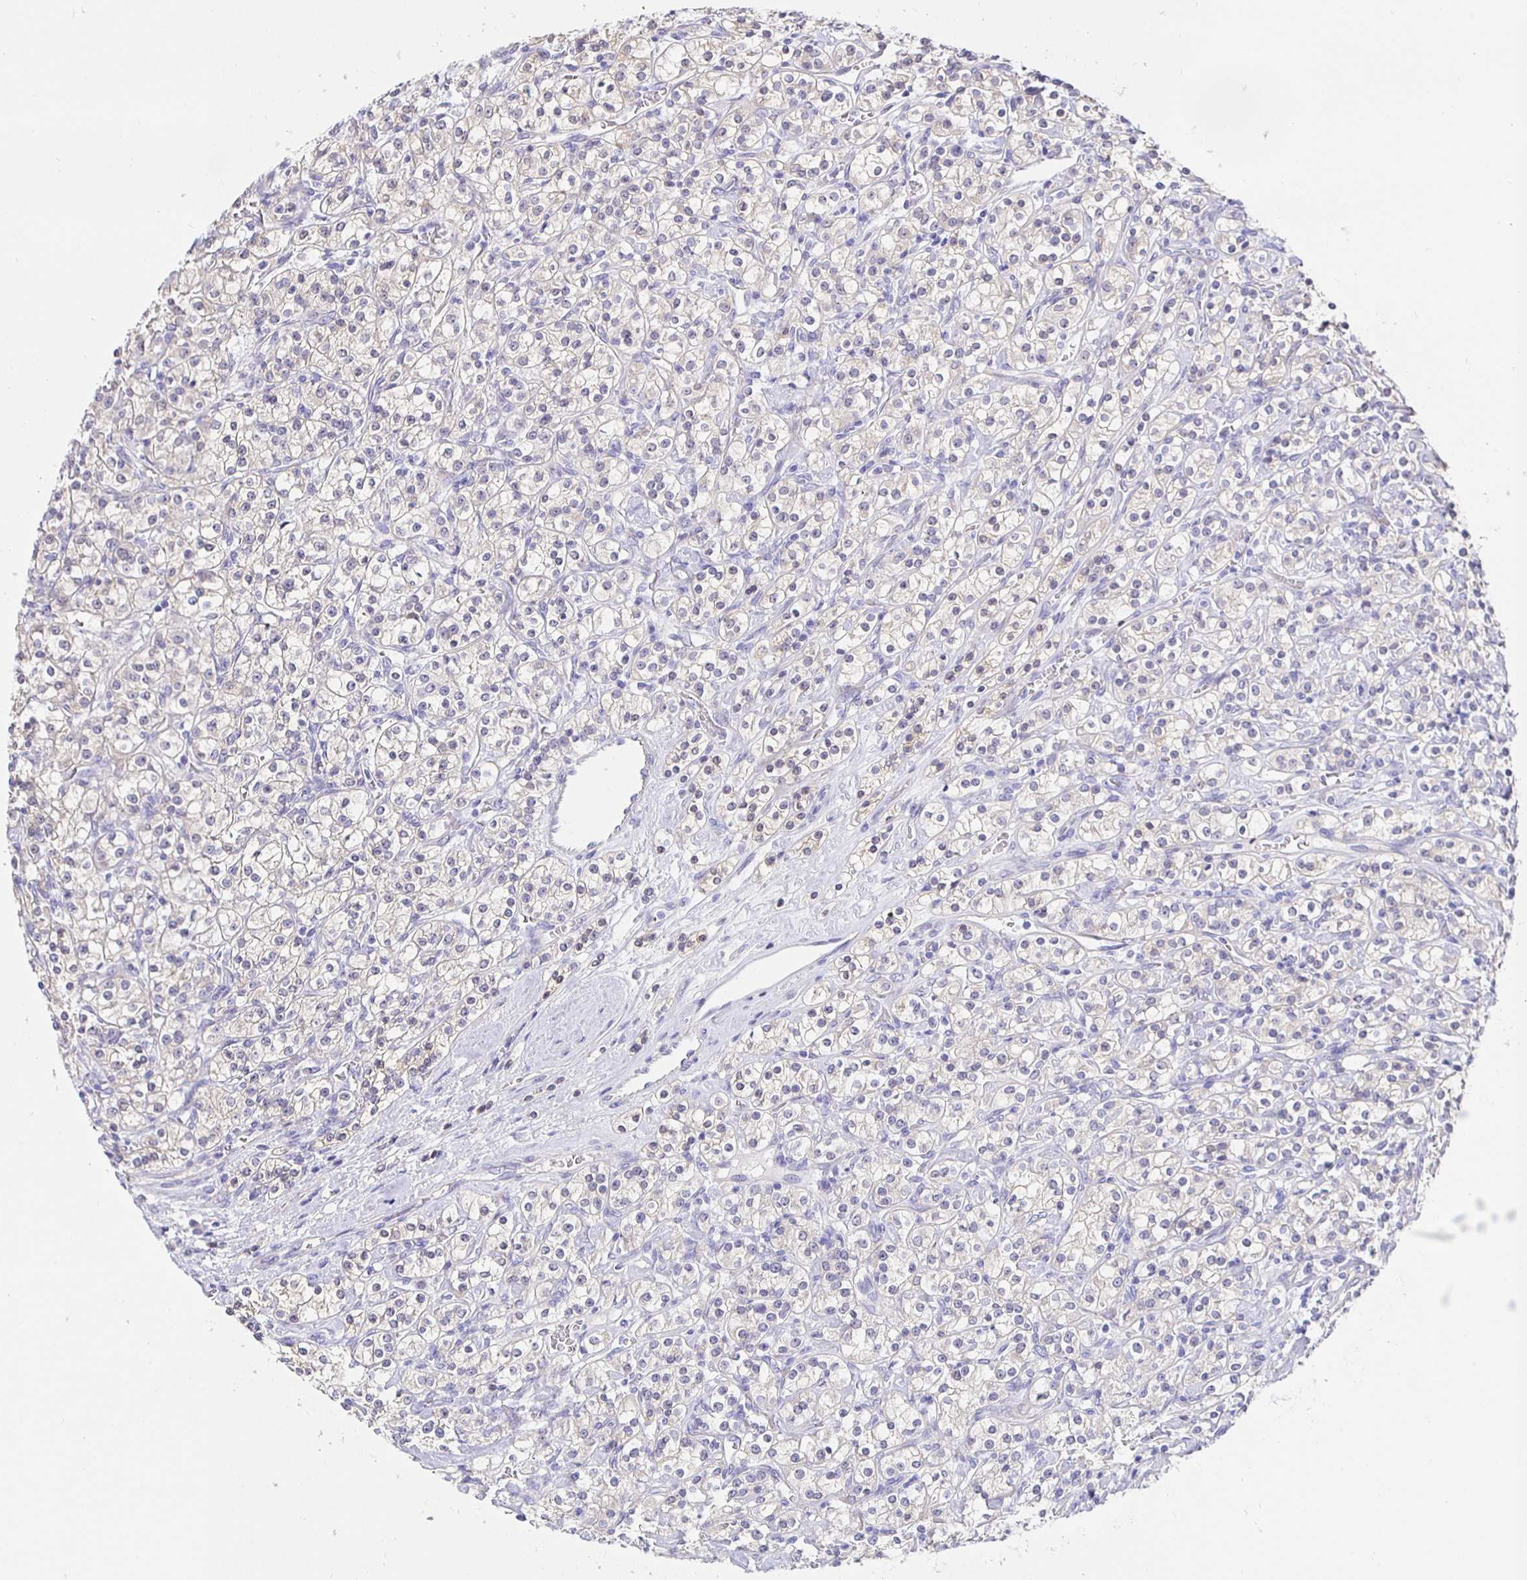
{"staining": {"intensity": "negative", "quantity": "none", "location": "none"}, "tissue": "renal cancer", "cell_type": "Tumor cells", "image_type": "cancer", "snomed": [{"axis": "morphology", "description": "Adenocarcinoma, NOS"}, {"axis": "topography", "description": "Kidney"}], "caption": "Renal cancer (adenocarcinoma) was stained to show a protein in brown. There is no significant expression in tumor cells.", "gene": "HSPA4L", "patient": {"sex": "male", "age": 77}}